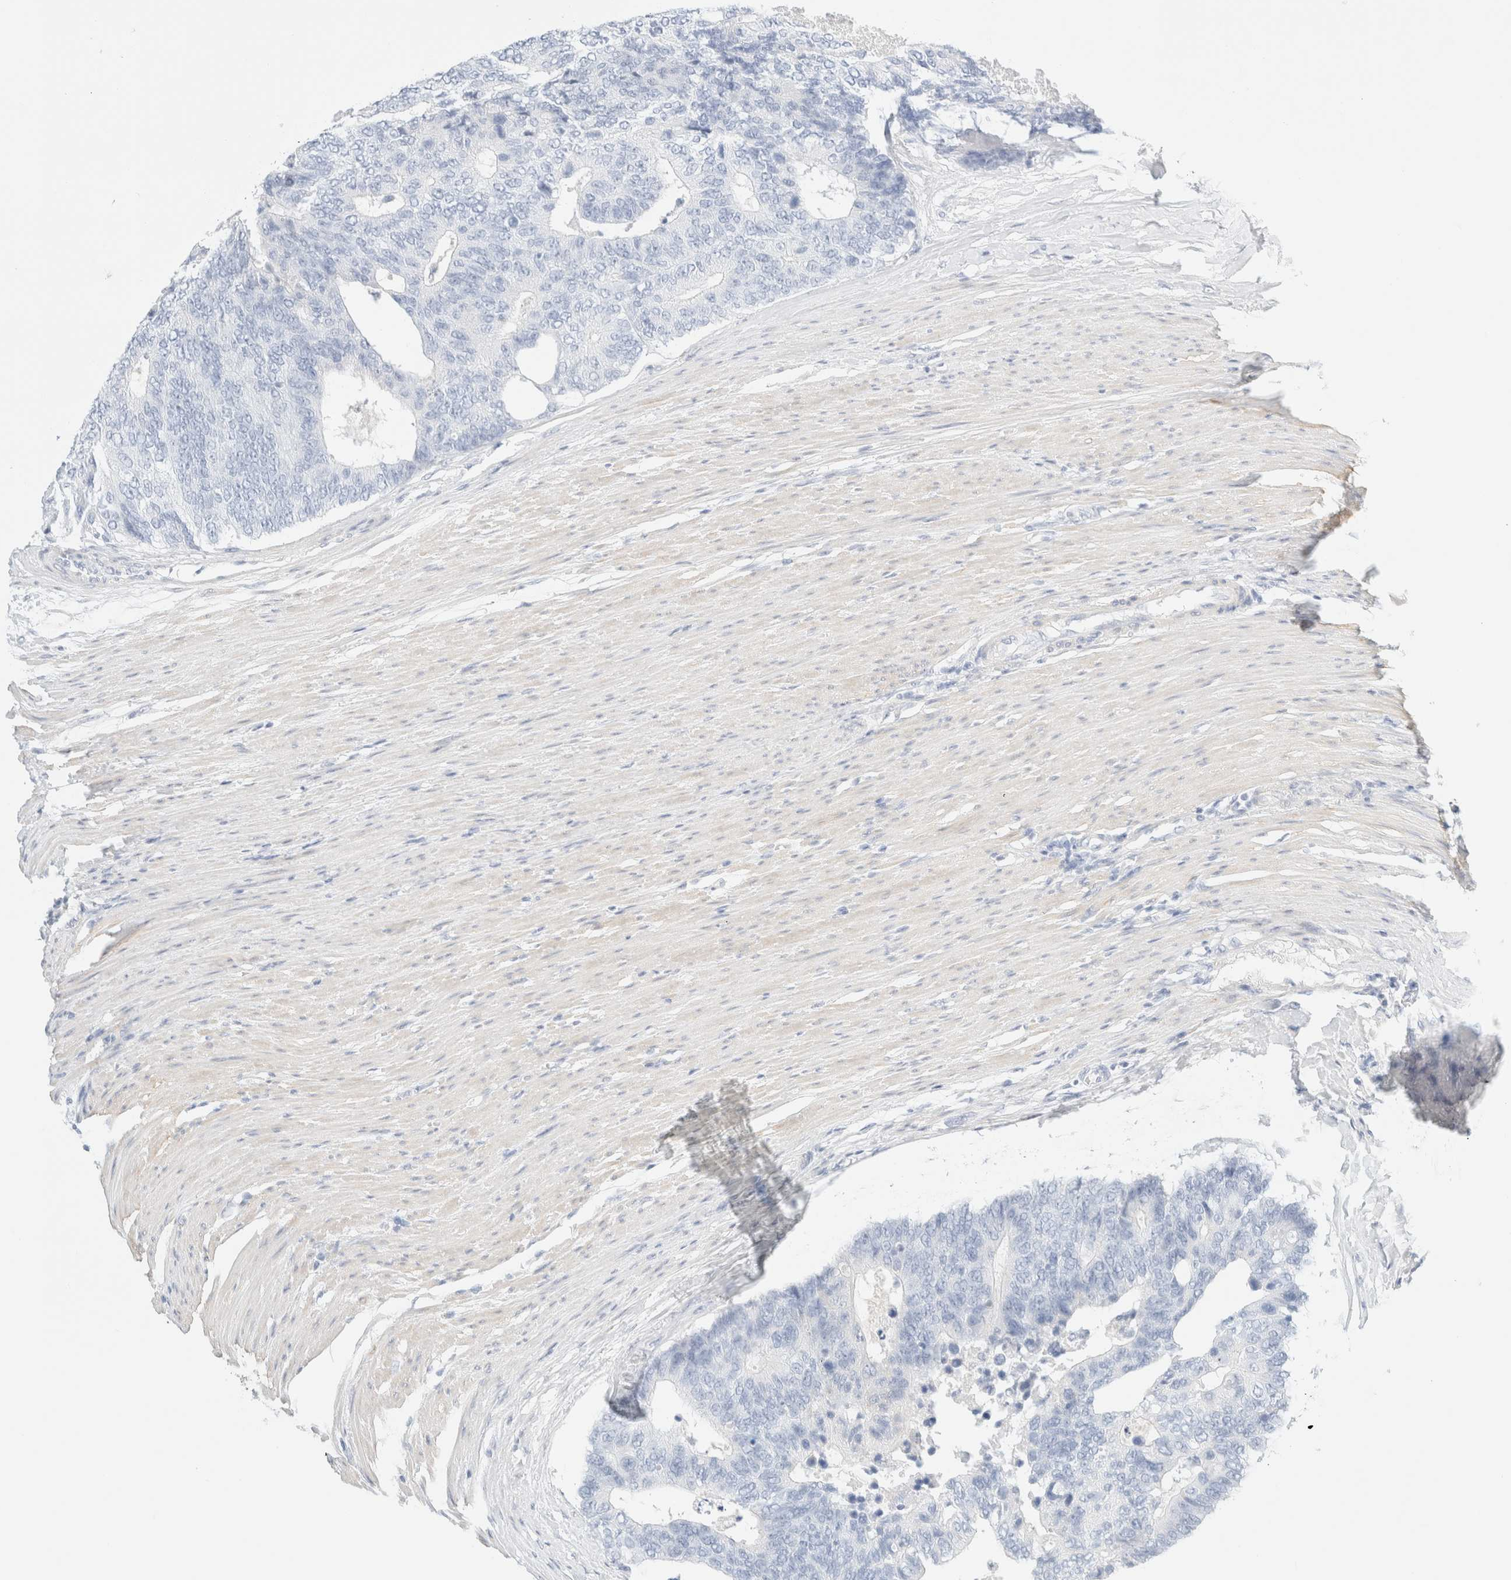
{"staining": {"intensity": "negative", "quantity": "none", "location": "none"}, "tissue": "colorectal cancer", "cell_type": "Tumor cells", "image_type": "cancer", "snomed": [{"axis": "morphology", "description": "Adenocarcinoma, NOS"}, {"axis": "topography", "description": "Colon"}], "caption": "Tumor cells are negative for protein expression in human adenocarcinoma (colorectal). Brightfield microscopy of immunohistochemistry stained with DAB (brown) and hematoxylin (blue), captured at high magnification.", "gene": "DPYS", "patient": {"sex": "female", "age": 67}}